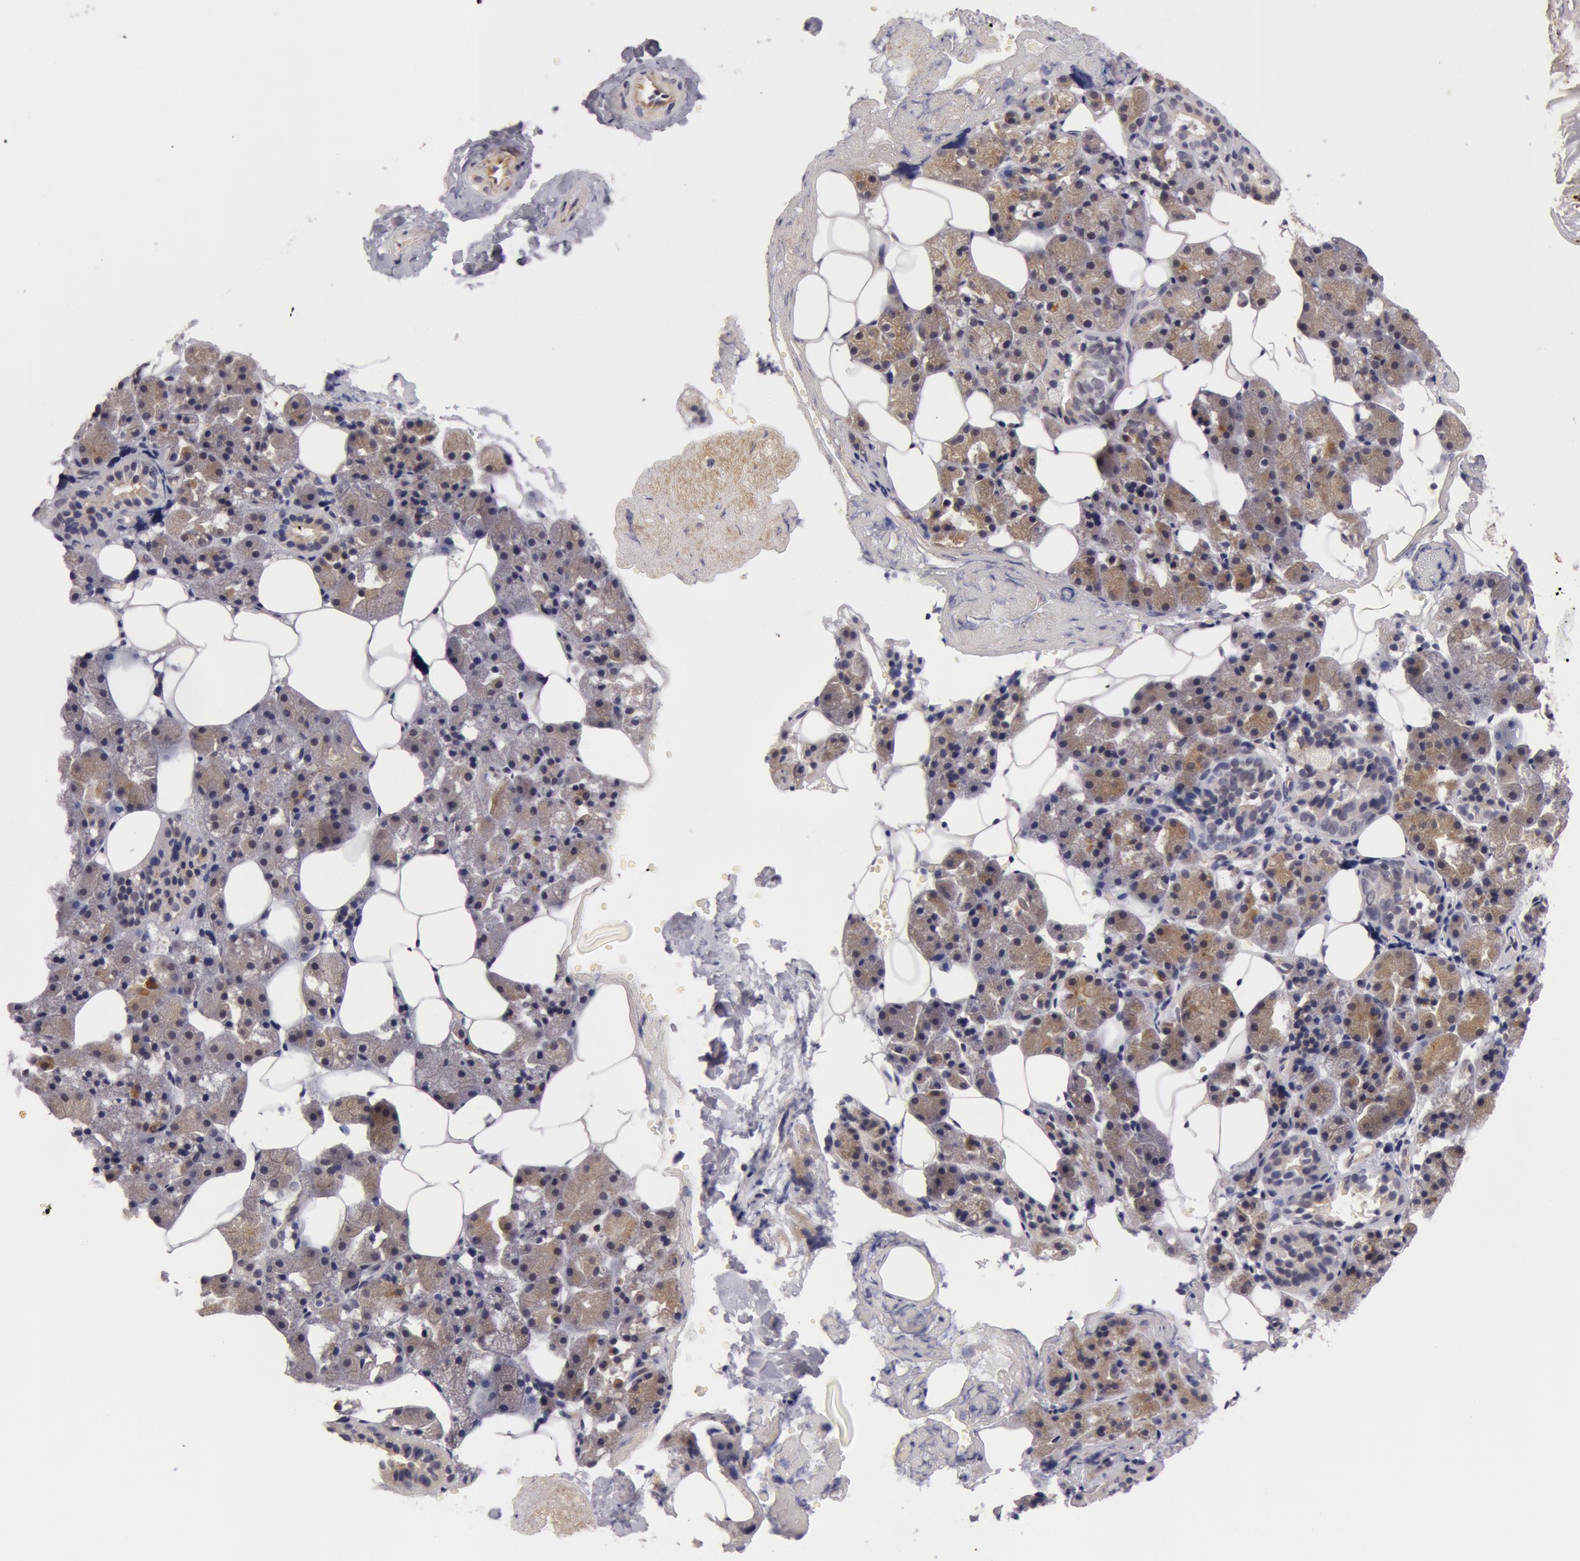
{"staining": {"intensity": "moderate", "quantity": "25%-75%", "location": "cytoplasmic/membranous"}, "tissue": "salivary gland", "cell_type": "Glandular cells", "image_type": "normal", "snomed": [{"axis": "morphology", "description": "Normal tissue, NOS"}, {"axis": "topography", "description": "Salivary gland"}], "caption": "Protein analysis of benign salivary gland reveals moderate cytoplasmic/membranous staining in about 25%-75% of glandular cells.", "gene": "SYTL4", "patient": {"sex": "female", "age": 55}}